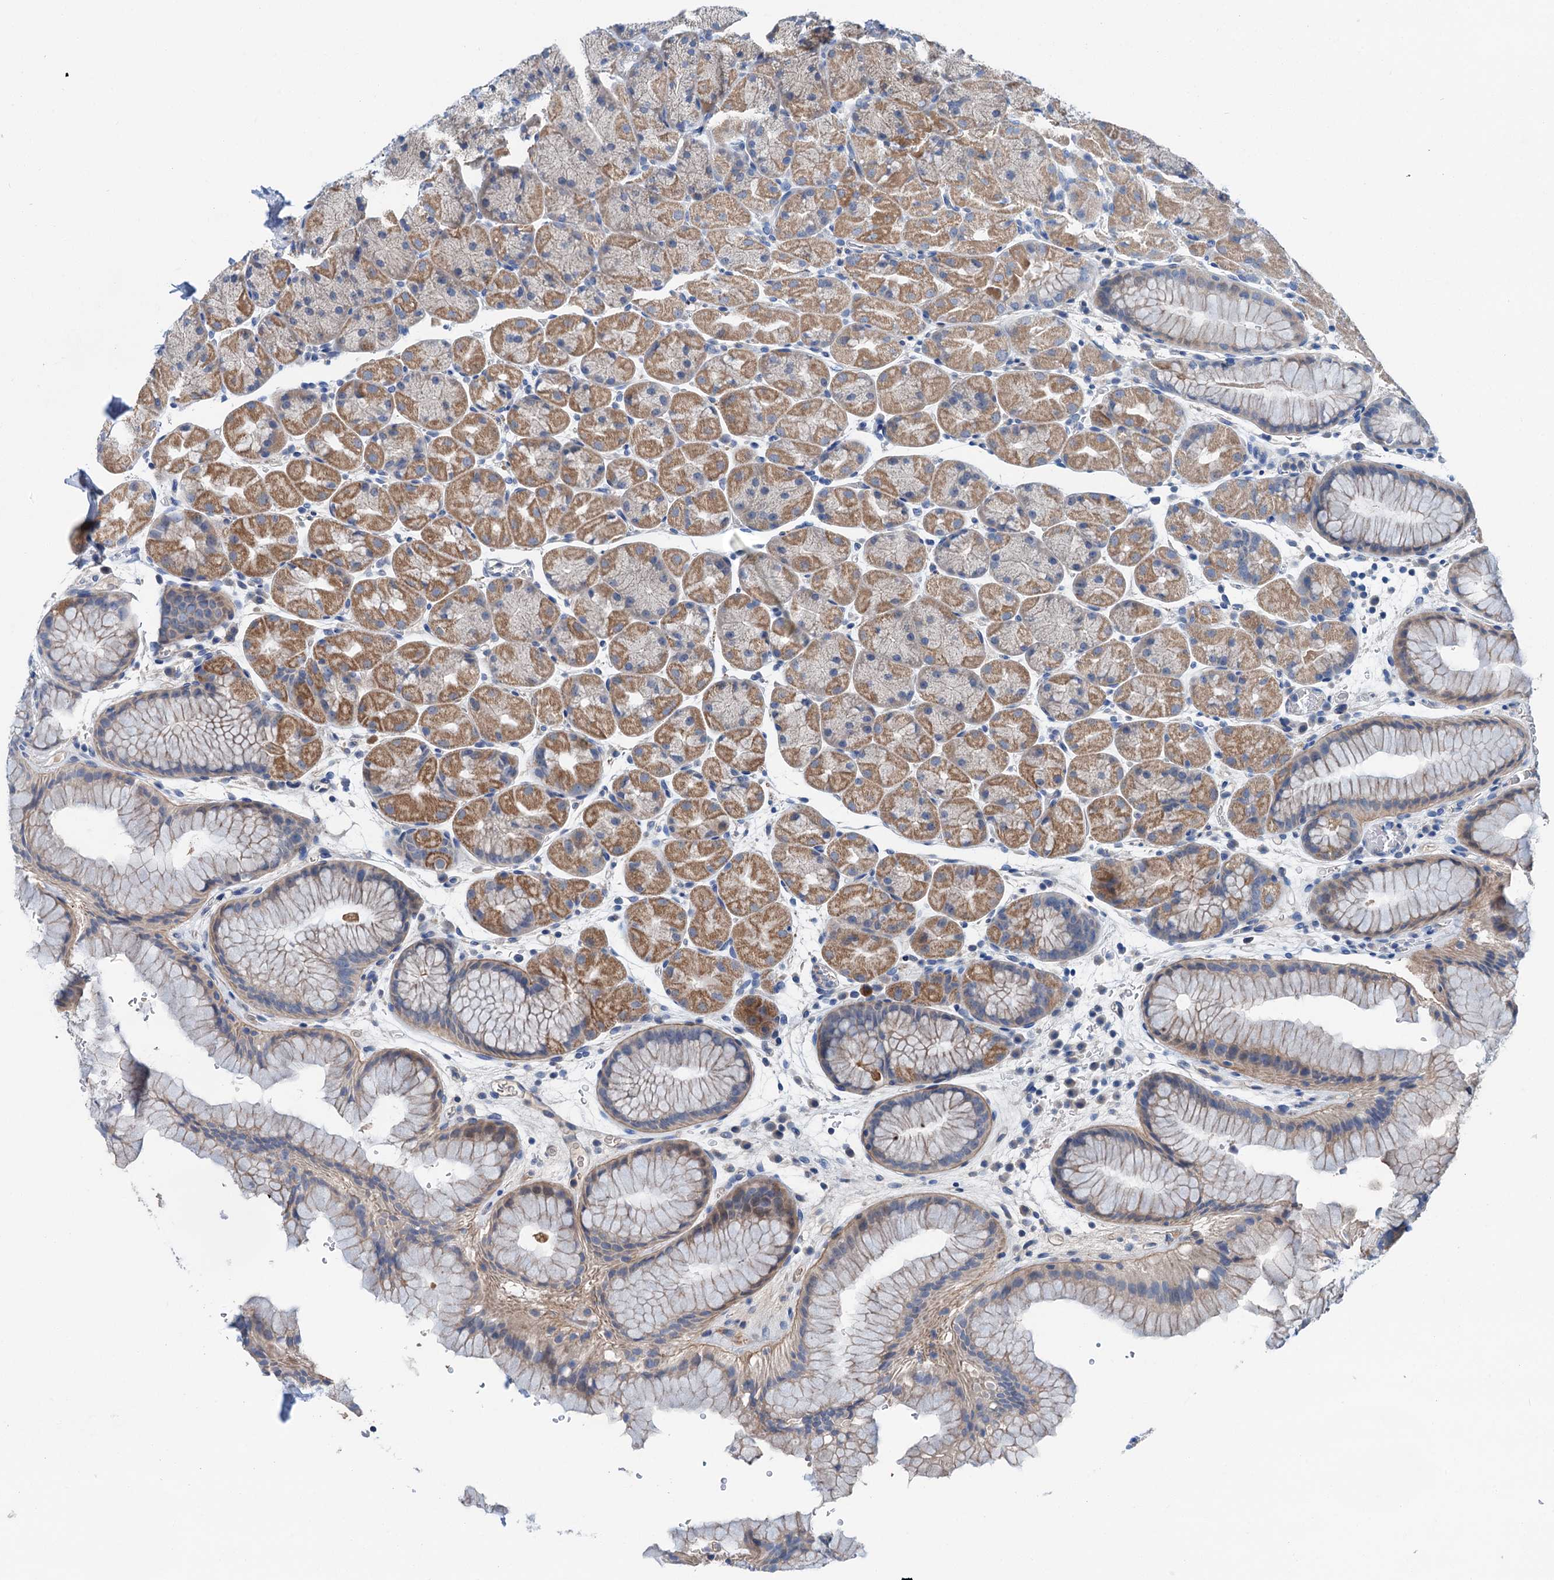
{"staining": {"intensity": "moderate", "quantity": "25%-75%", "location": "cytoplasmic/membranous"}, "tissue": "stomach", "cell_type": "Glandular cells", "image_type": "normal", "snomed": [{"axis": "morphology", "description": "Normal tissue, NOS"}, {"axis": "topography", "description": "Stomach, upper"}, {"axis": "topography", "description": "Stomach, lower"}], "caption": "Immunohistochemical staining of unremarkable stomach exhibits 25%-75% levels of moderate cytoplasmic/membranous protein staining in approximately 25%-75% of glandular cells. The protein of interest is shown in brown color, while the nuclei are stained blue.", "gene": "KNDC1", "patient": {"sex": "male", "age": 67}}